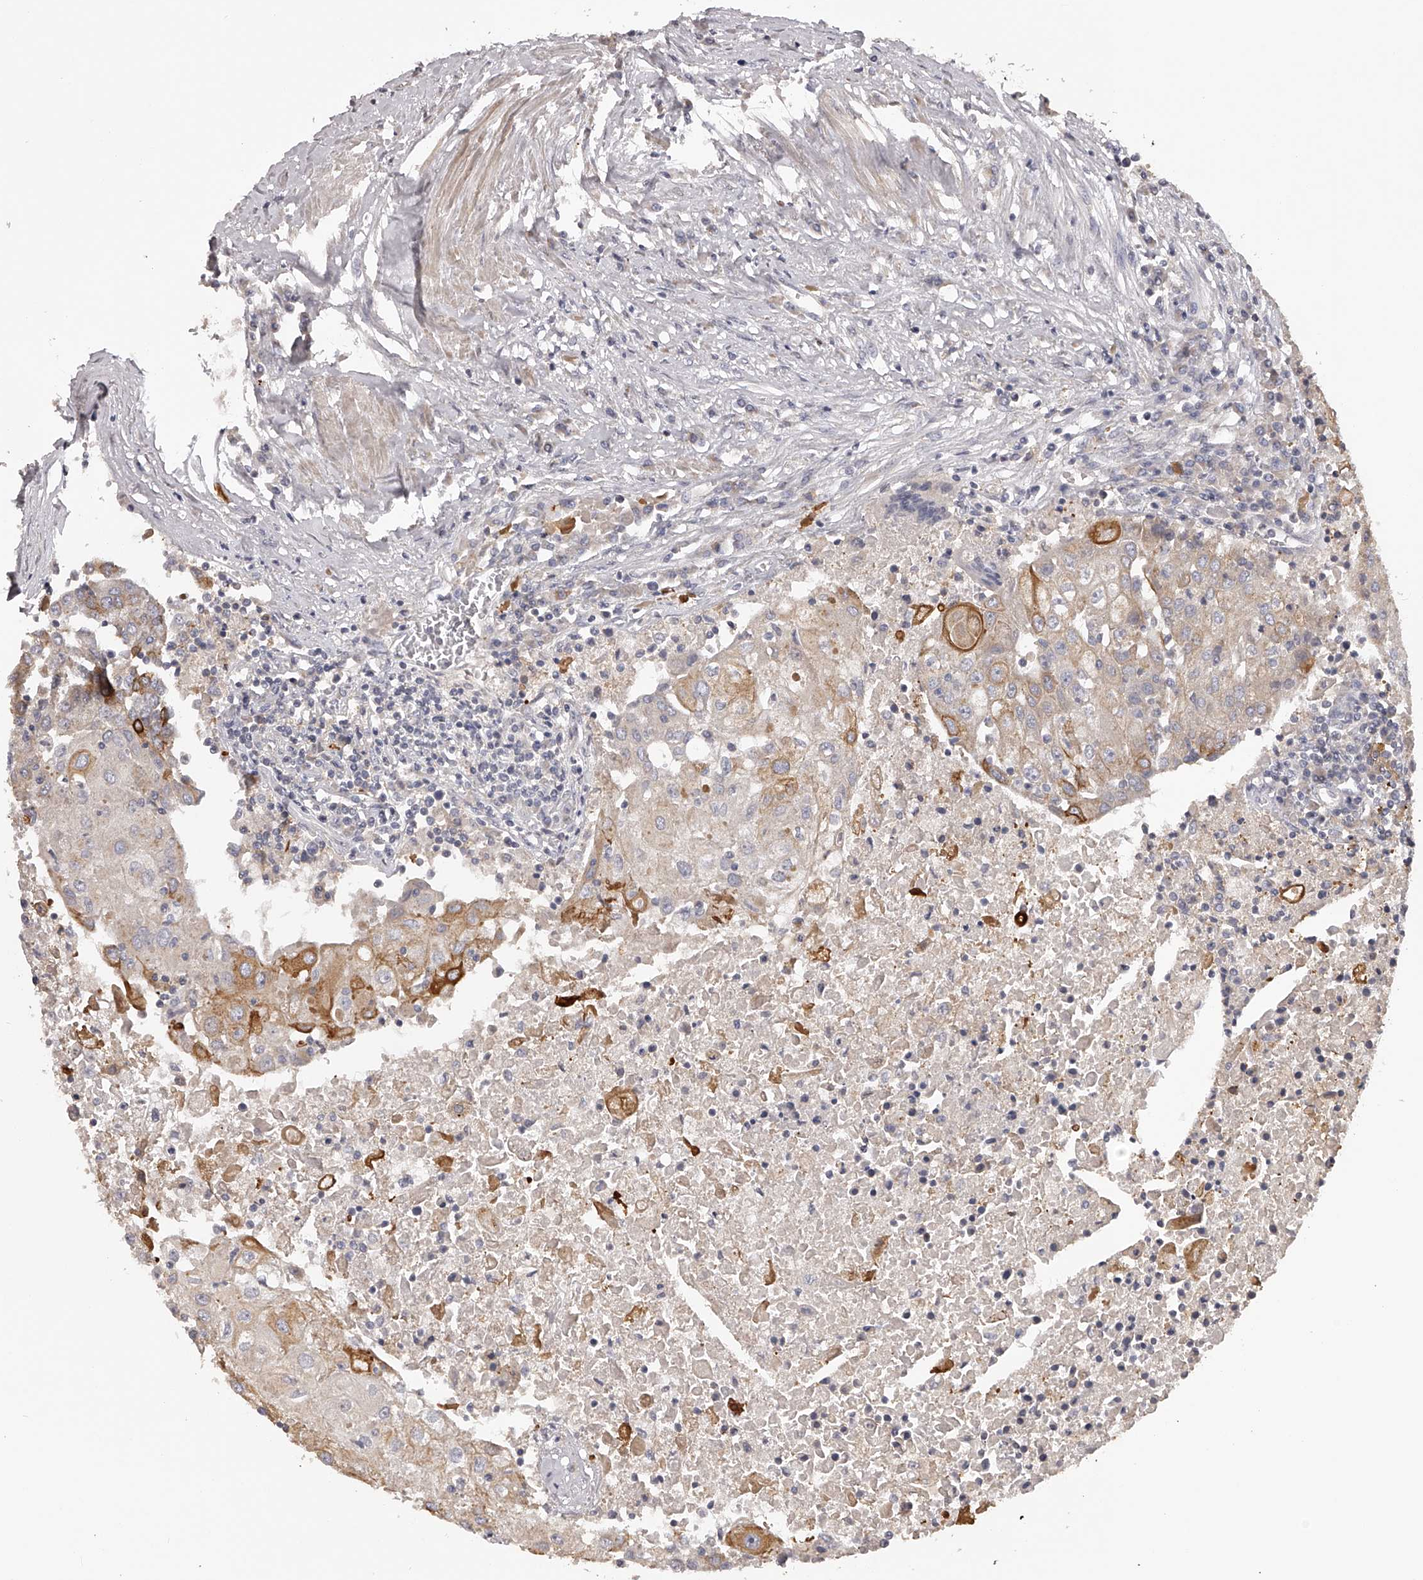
{"staining": {"intensity": "moderate", "quantity": "<25%", "location": "cytoplasmic/membranous"}, "tissue": "urothelial cancer", "cell_type": "Tumor cells", "image_type": "cancer", "snomed": [{"axis": "morphology", "description": "Urothelial carcinoma, High grade"}, {"axis": "topography", "description": "Urinary bladder"}], "caption": "Immunohistochemical staining of human urothelial cancer reveals low levels of moderate cytoplasmic/membranous expression in about <25% of tumor cells.", "gene": "TNN", "patient": {"sex": "female", "age": 85}}